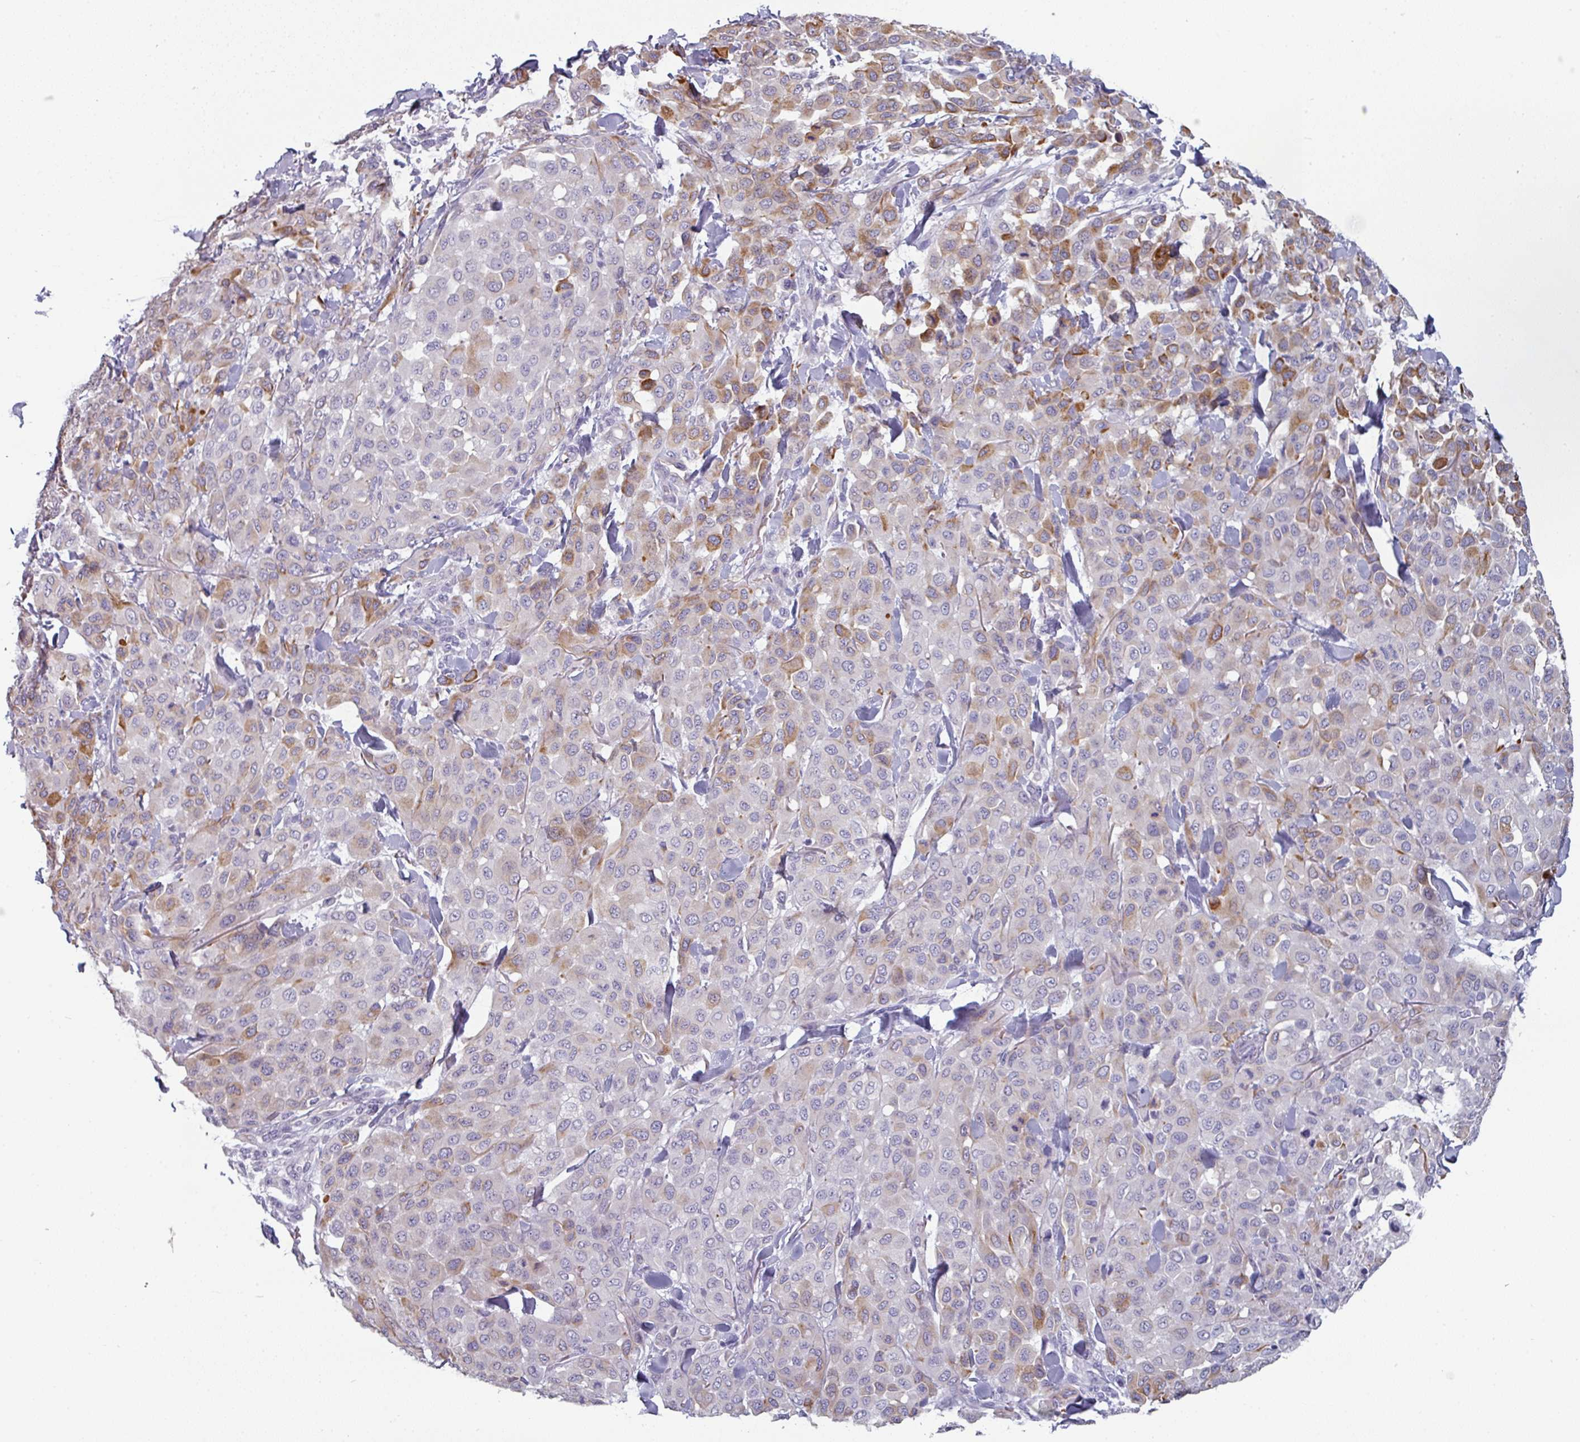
{"staining": {"intensity": "moderate", "quantity": "<25%", "location": "cytoplasmic/membranous"}, "tissue": "melanoma", "cell_type": "Tumor cells", "image_type": "cancer", "snomed": [{"axis": "morphology", "description": "Malignant melanoma, Metastatic site"}, {"axis": "topography", "description": "Skin"}], "caption": "Malignant melanoma (metastatic site) stained for a protein (brown) displays moderate cytoplasmic/membranous positive staining in about <25% of tumor cells.", "gene": "SLC17A7", "patient": {"sex": "female", "age": 81}}